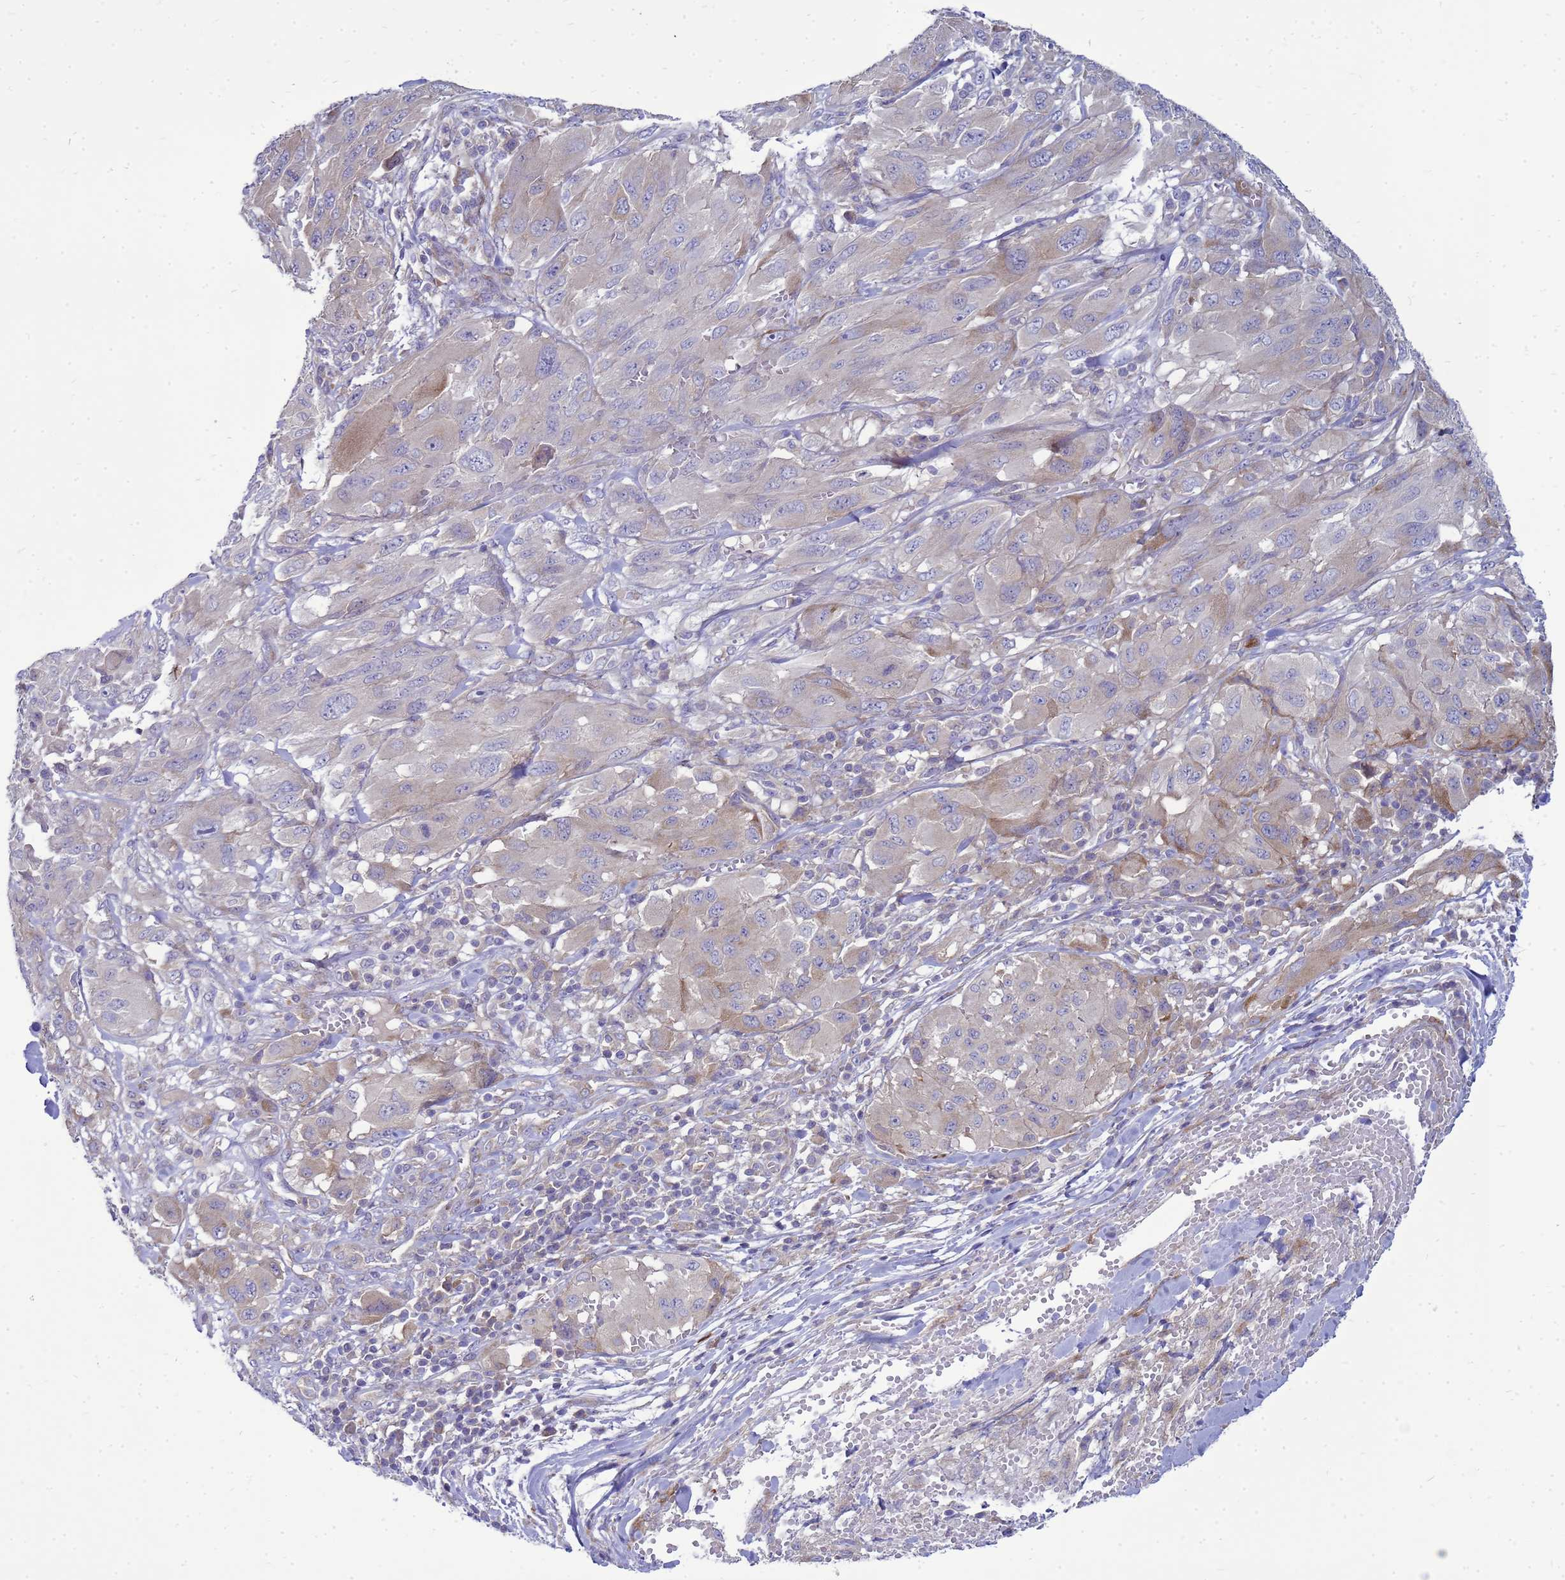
{"staining": {"intensity": "weak", "quantity": "<25%", "location": "cytoplasmic/membranous"}, "tissue": "melanoma", "cell_type": "Tumor cells", "image_type": "cancer", "snomed": [{"axis": "morphology", "description": "Malignant melanoma, NOS"}, {"axis": "topography", "description": "Skin"}], "caption": "Histopathology image shows no protein expression in tumor cells of melanoma tissue.", "gene": "MON1B", "patient": {"sex": "female", "age": 91}}